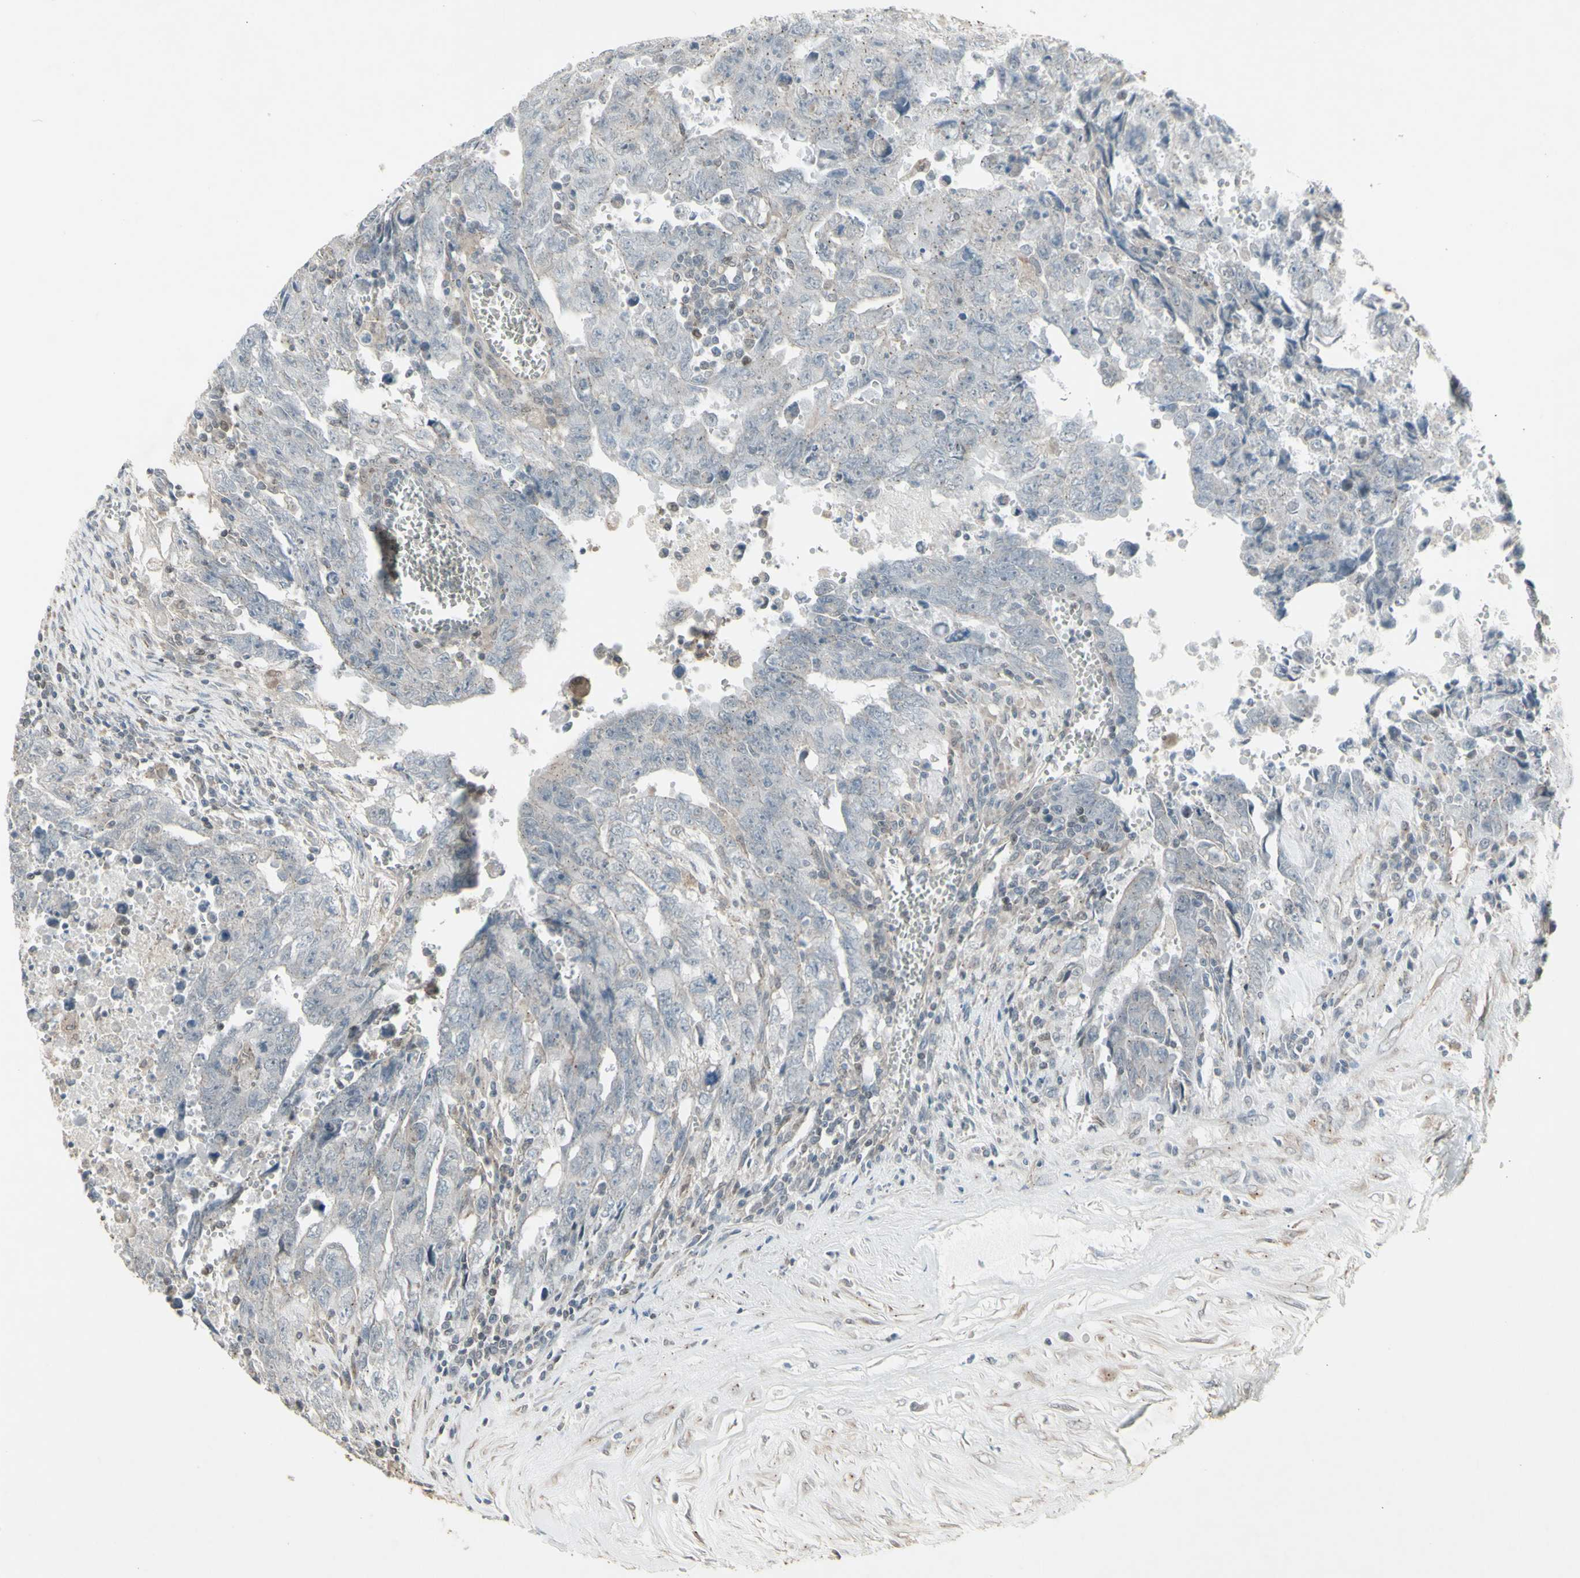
{"staining": {"intensity": "negative", "quantity": "none", "location": "none"}, "tissue": "testis cancer", "cell_type": "Tumor cells", "image_type": "cancer", "snomed": [{"axis": "morphology", "description": "Carcinoma, Embryonal, NOS"}, {"axis": "topography", "description": "Testis"}], "caption": "Immunohistochemistry (IHC) image of human embryonal carcinoma (testis) stained for a protein (brown), which reveals no staining in tumor cells.", "gene": "FXYD3", "patient": {"sex": "male", "age": 28}}